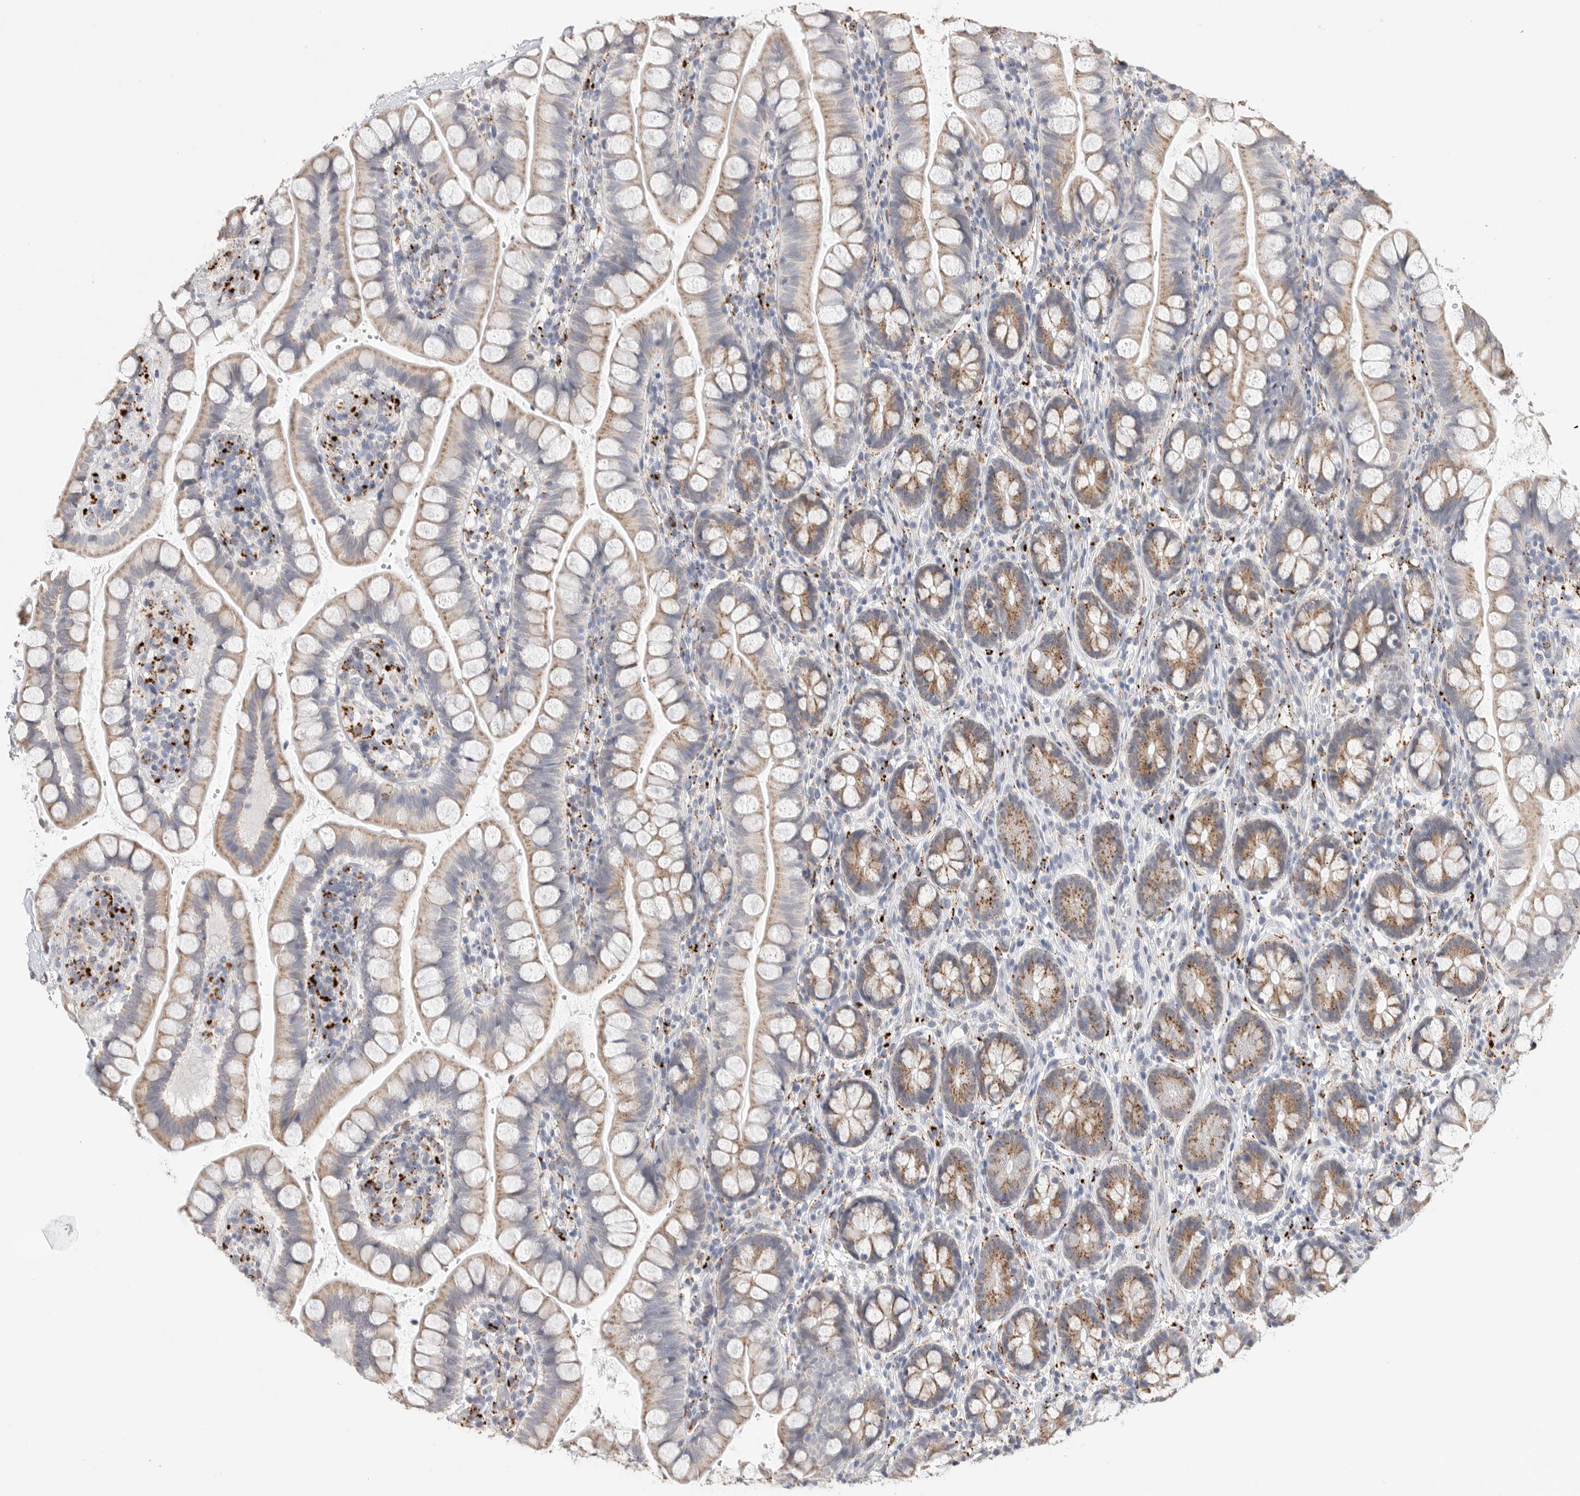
{"staining": {"intensity": "moderate", "quantity": "25%-75%", "location": "cytoplasmic/membranous"}, "tissue": "small intestine", "cell_type": "Glandular cells", "image_type": "normal", "snomed": [{"axis": "morphology", "description": "Normal tissue, NOS"}, {"axis": "topography", "description": "Small intestine"}], "caption": "Small intestine stained with DAB (3,3'-diaminobenzidine) immunohistochemistry (IHC) exhibits medium levels of moderate cytoplasmic/membranous staining in about 25%-75% of glandular cells. Ihc stains the protein of interest in brown and the nuclei are stained blue.", "gene": "GGH", "patient": {"sex": "female", "age": 84}}